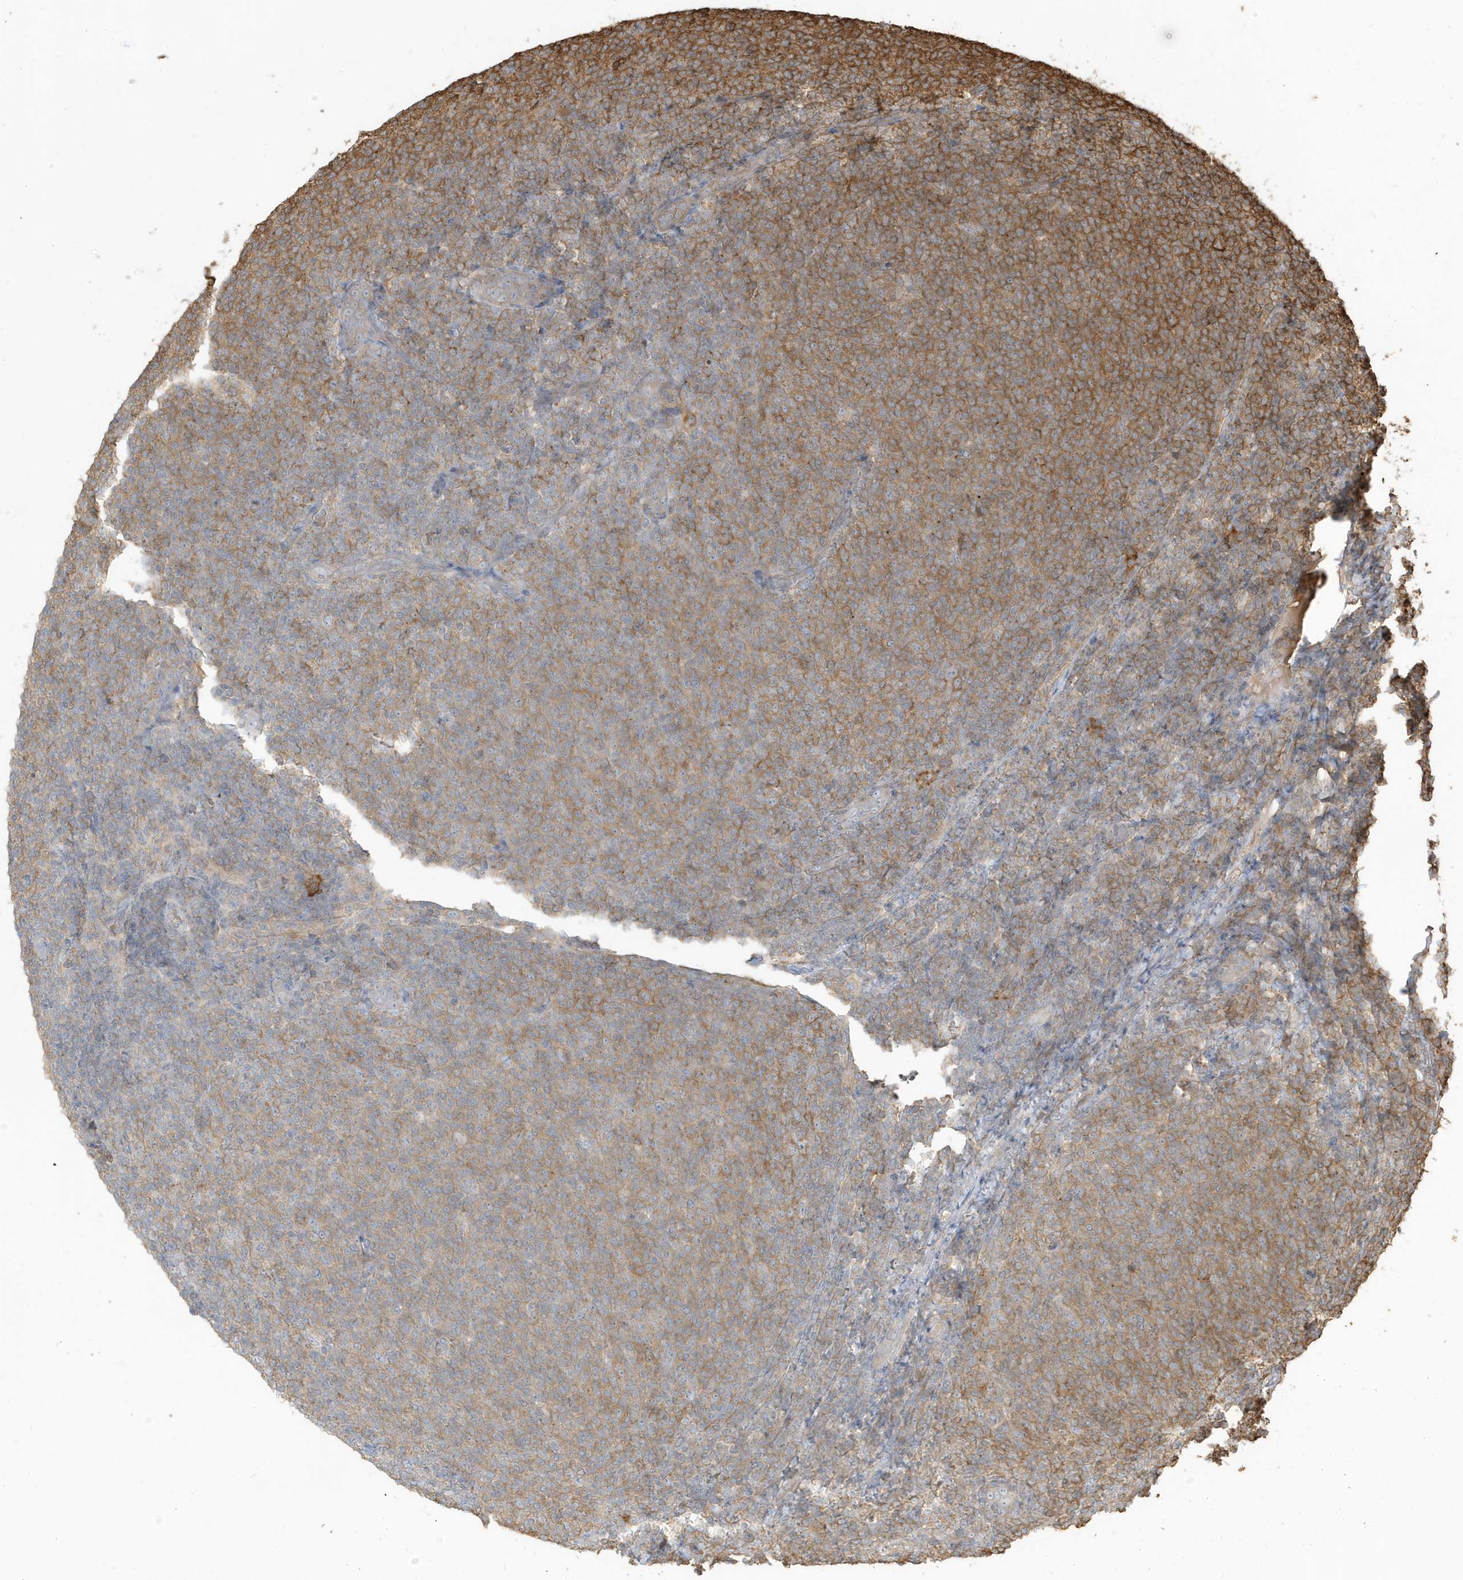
{"staining": {"intensity": "moderate", "quantity": "25%-75%", "location": "cytoplasmic/membranous"}, "tissue": "lymphoma", "cell_type": "Tumor cells", "image_type": "cancer", "snomed": [{"axis": "morphology", "description": "Malignant lymphoma, non-Hodgkin's type, Low grade"}, {"axis": "topography", "description": "Lymph node"}], "caption": "The photomicrograph shows immunohistochemical staining of lymphoma. There is moderate cytoplasmic/membranous staining is present in approximately 25%-75% of tumor cells.", "gene": "ZBTB8A", "patient": {"sex": "male", "age": 66}}